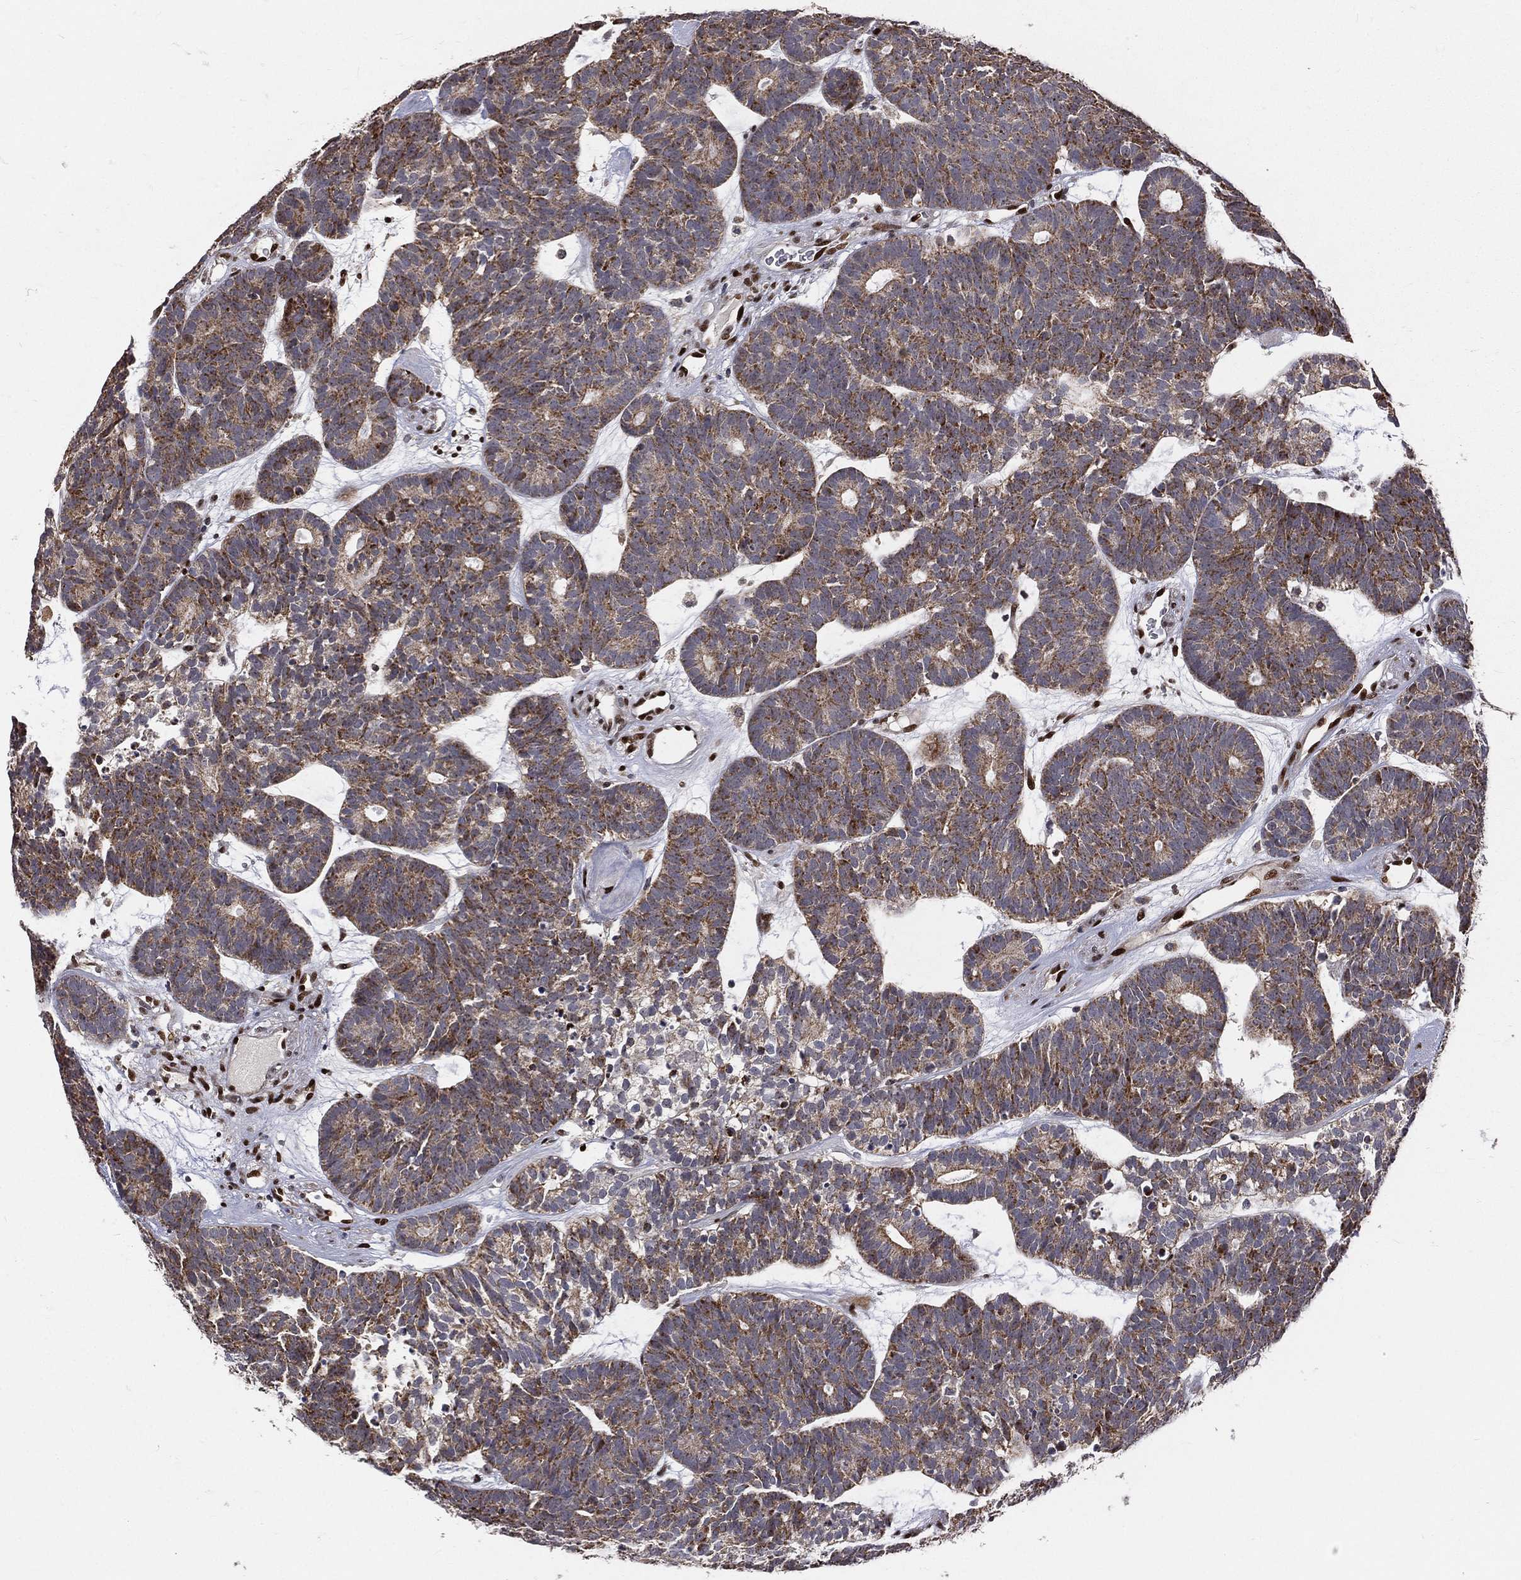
{"staining": {"intensity": "moderate", "quantity": ">75%", "location": "cytoplasmic/membranous"}, "tissue": "head and neck cancer", "cell_type": "Tumor cells", "image_type": "cancer", "snomed": [{"axis": "morphology", "description": "Adenocarcinoma, NOS"}, {"axis": "topography", "description": "Head-Neck"}], "caption": "About >75% of tumor cells in human head and neck cancer (adenocarcinoma) exhibit moderate cytoplasmic/membranous protein staining as visualized by brown immunohistochemical staining.", "gene": "ZEB1", "patient": {"sex": "female", "age": 81}}